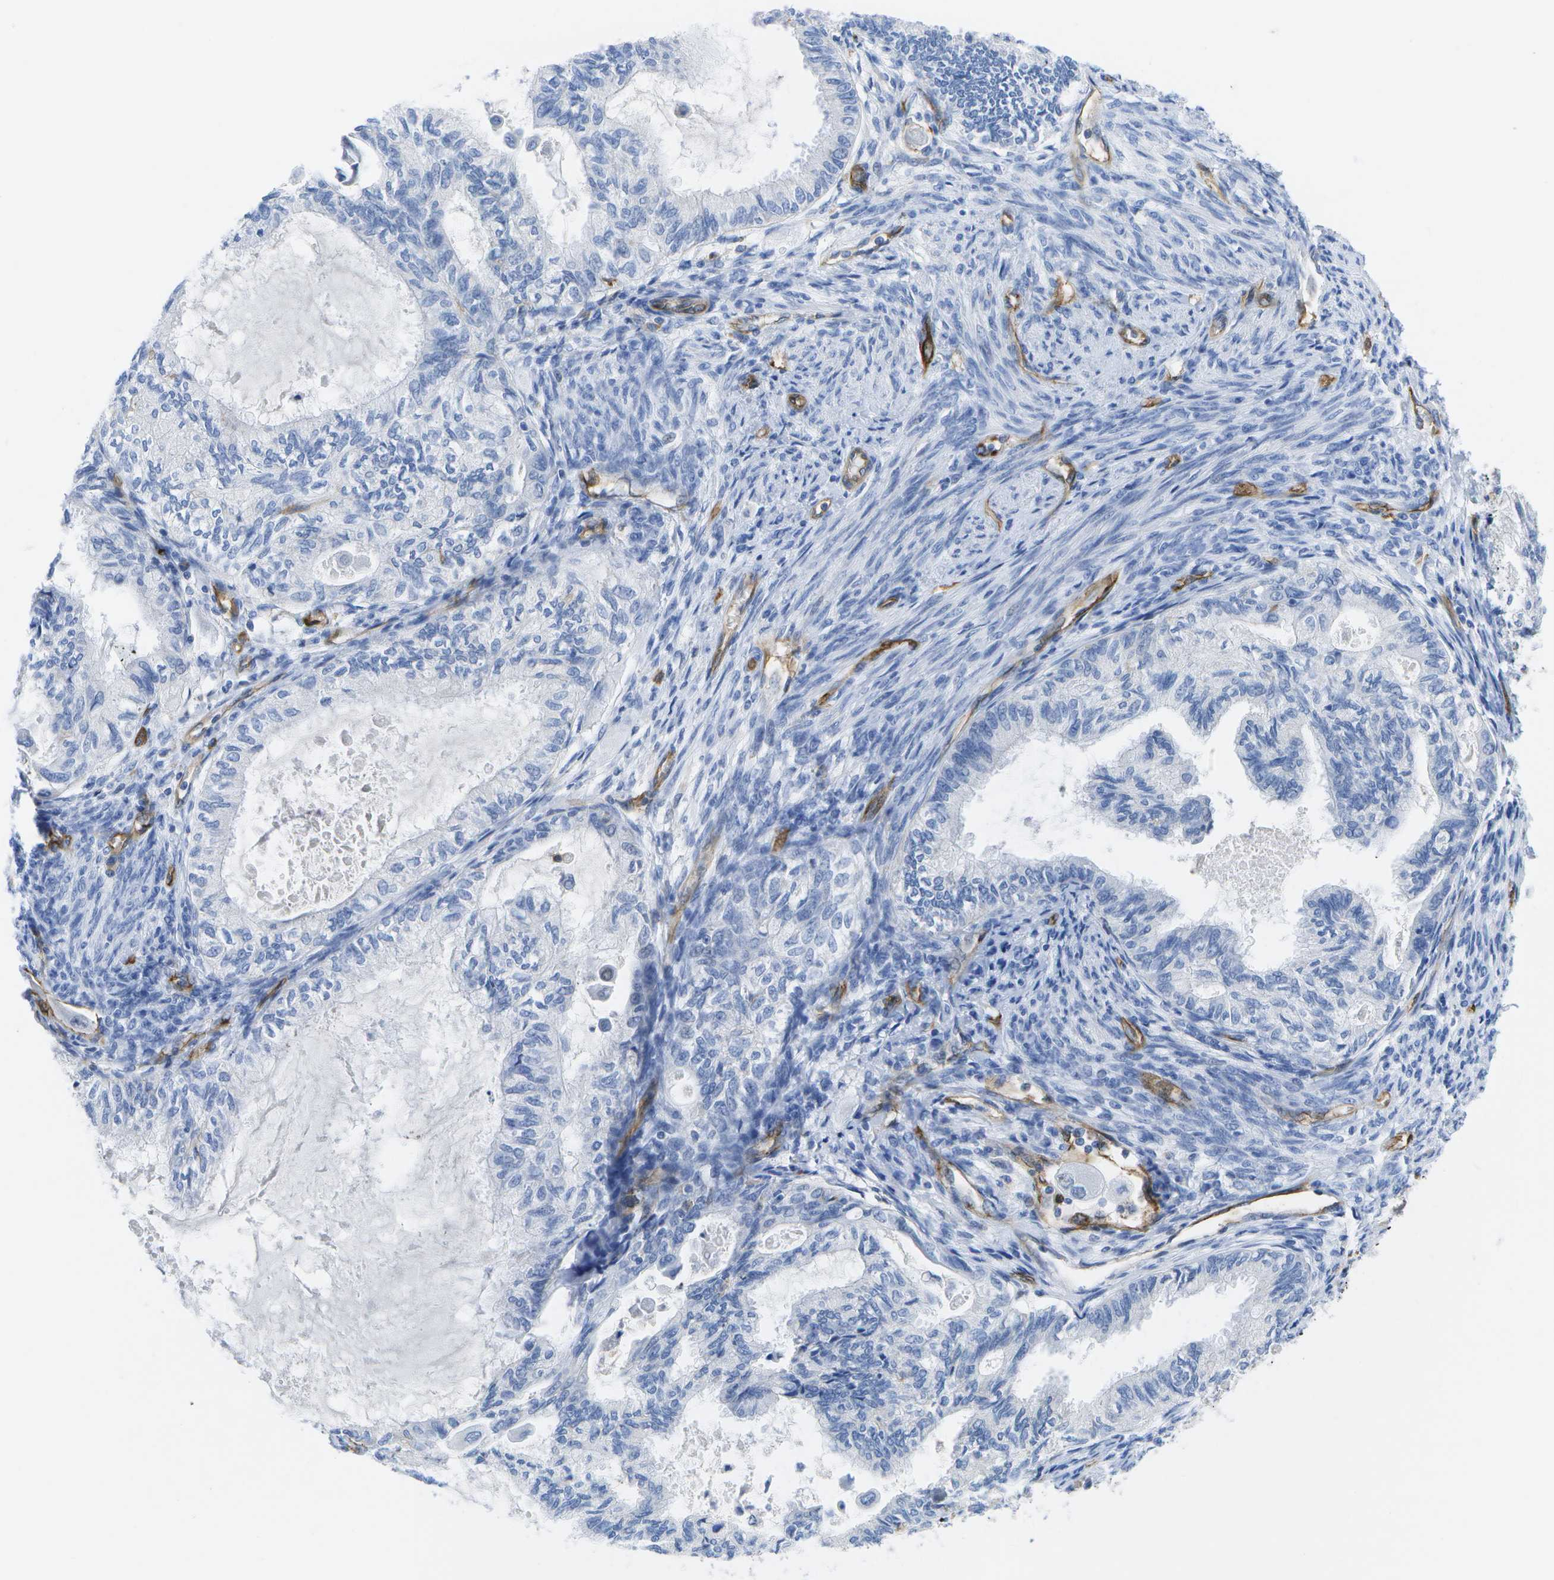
{"staining": {"intensity": "negative", "quantity": "none", "location": "none"}, "tissue": "cervical cancer", "cell_type": "Tumor cells", "image_type": "cancer", "snomed": [{"axis": "morphology", "description": "Normal tissue, NOS"}, {"axis": "morphology", "description": "Adenocarcinoma, NOS"}, {"axis": "topography", "description": "Cervix"}, {"axis": "topography", "description": "Endometrium"}], "caption": "IHC micrograph of adenocarcinoma (cervical) stained for a protein (brown), which displays no expression in tumor cells. (DAB immunohistochemistry (IHC) visualized using brightfield microscopy, high magnification).", "gene": "DYSF", "patient": {"sex": "female", "age": 86}}